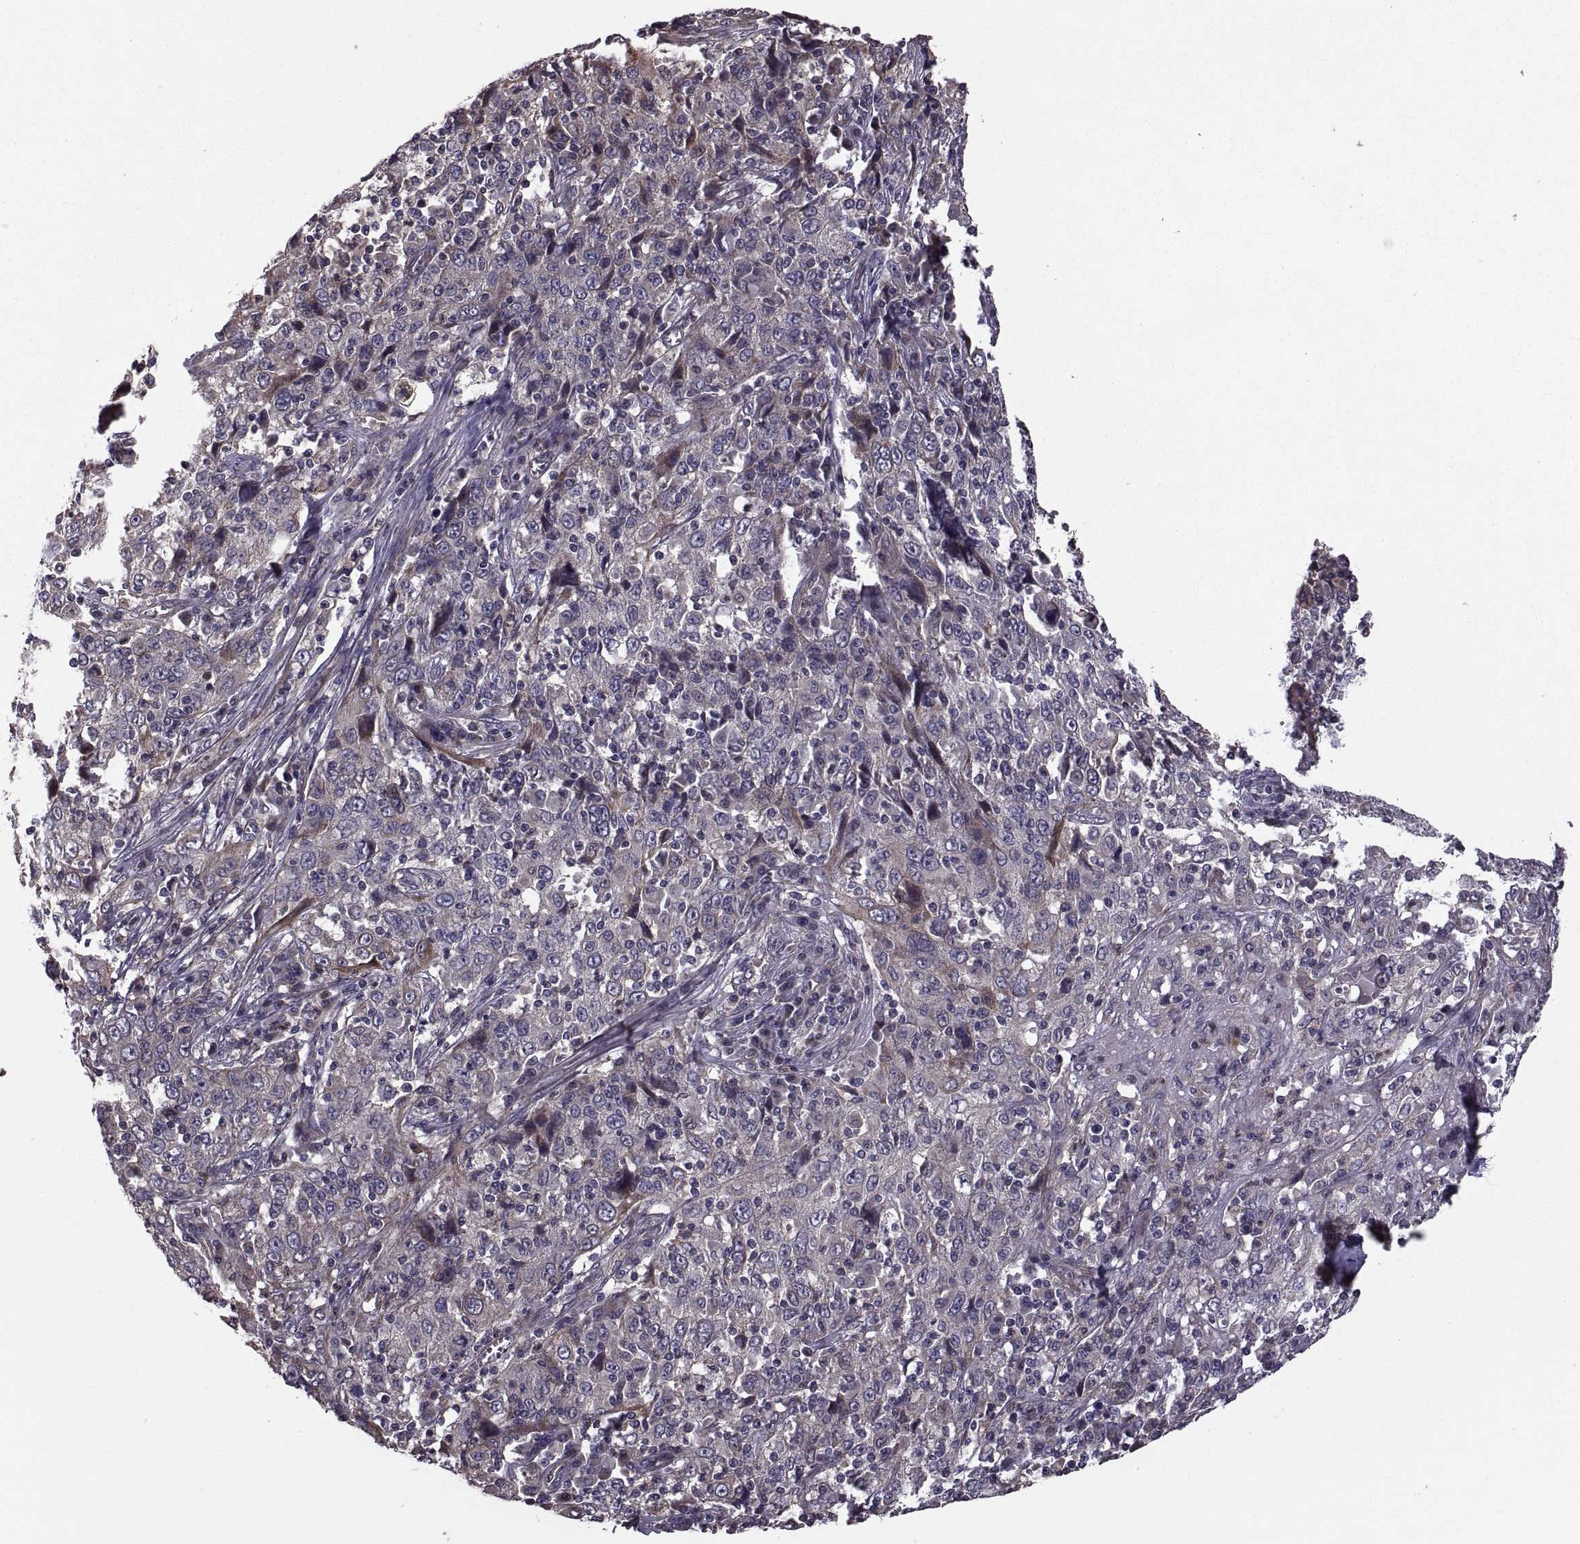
{"staining": {"intensity": "negative", "quantity": "none", "location": "none"}, "tissue": "cervical cancer", "cell_type": "Tumor cells", "image_type": "cancer", "snomed": [{"axis": "morphology", "description": "Squamous cell carcinoma, NOS"}, {"axis": "topography", "description": "Cervix"}], "caption": "A micrograph of squamous cell carcinoma (cervical) stained for a protein shows no brown staining in tumor cells.", "gene": "PMM2", "patient": {"sex": "female", "age": 46}}